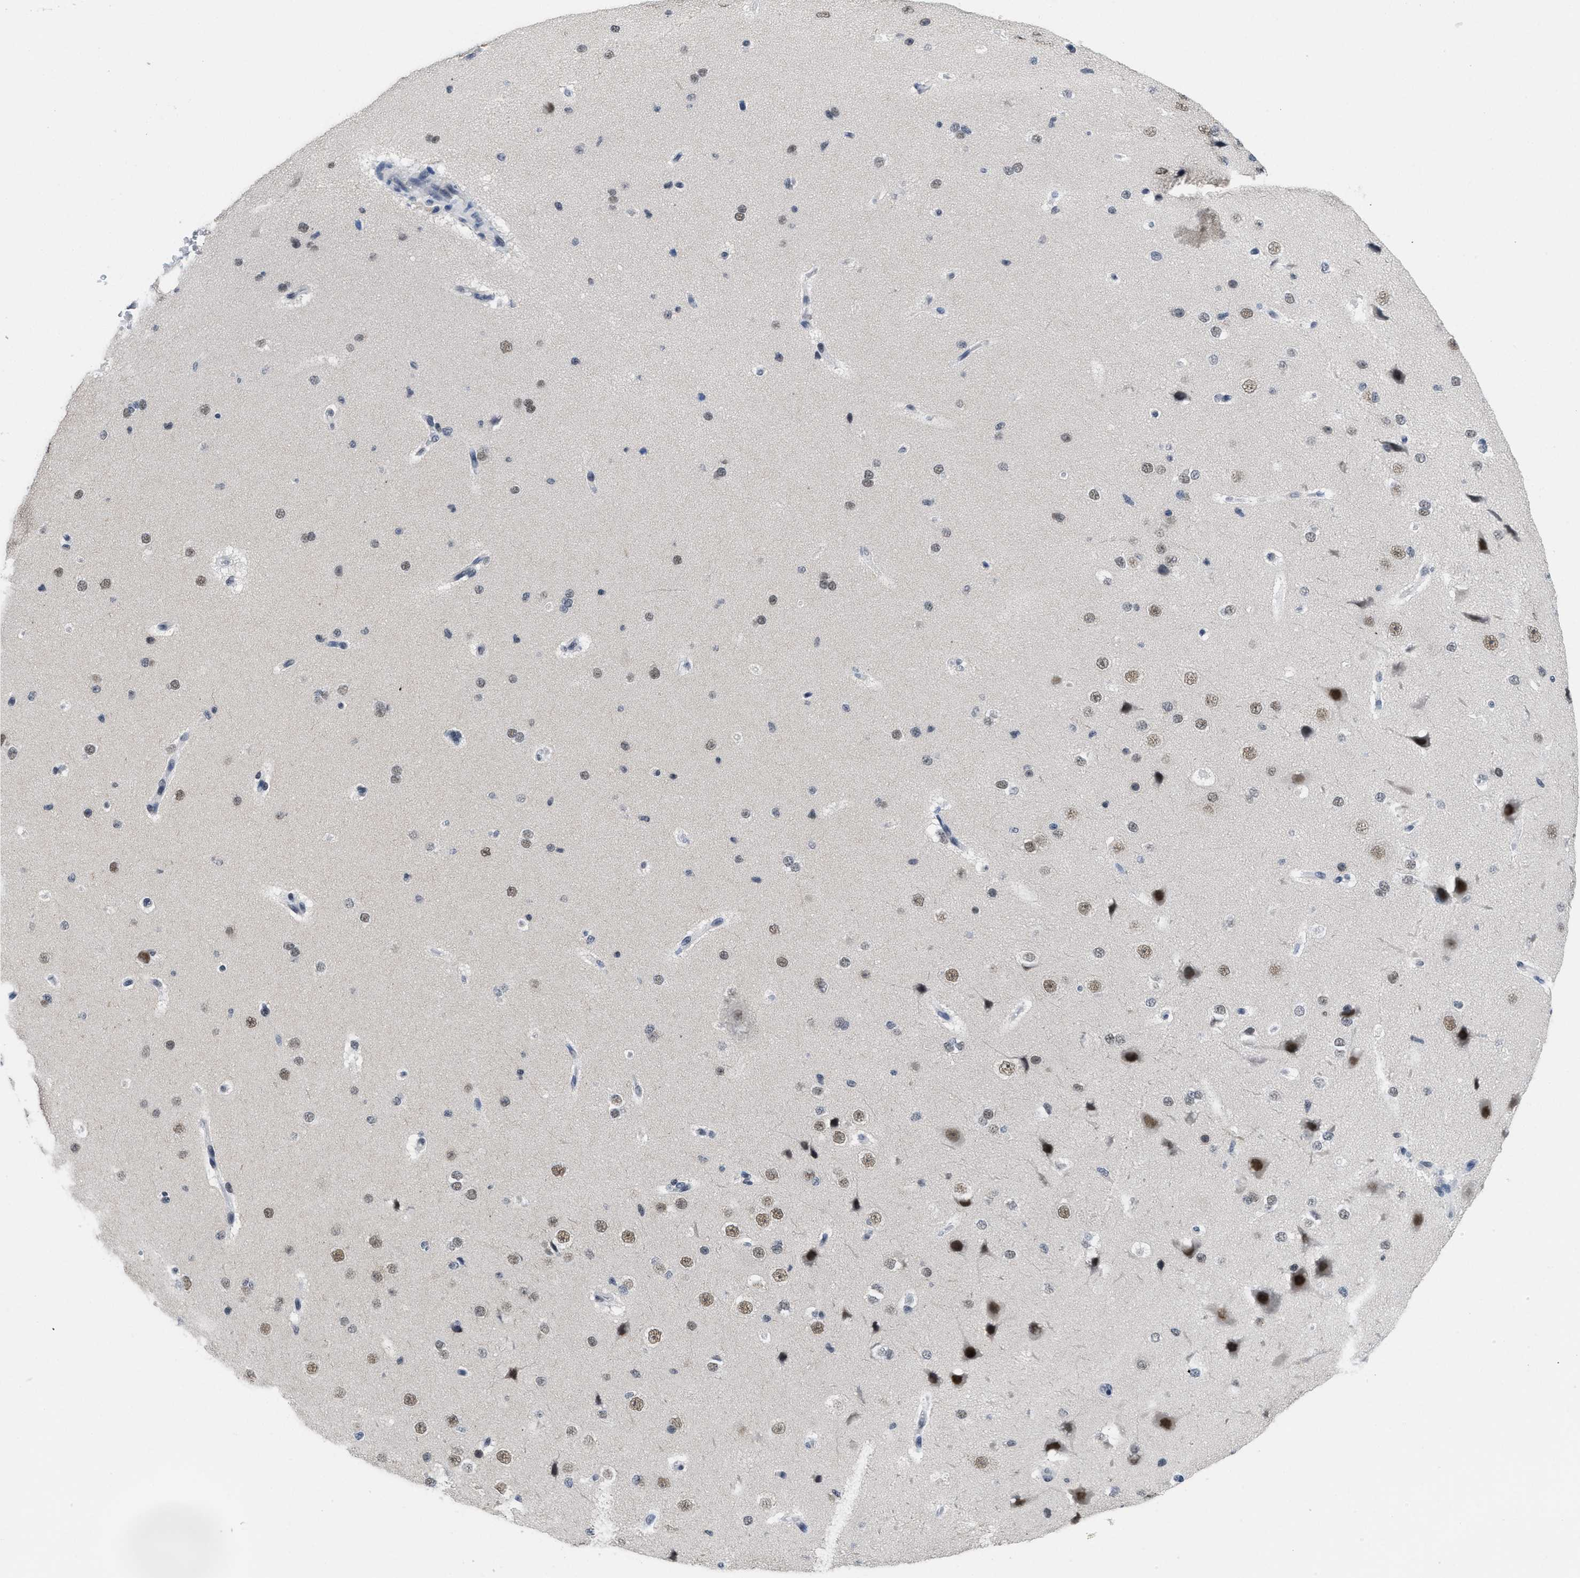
{"staining": {"intensity": "weak", "quantity": "25%-75%", "location": "nuclear"}, "tissue": "cerebral cortex", "cell_type": "Endothelial cells", "image_type": "normal", "snomed": [{"axis": "morphology", "description": "Normal tissue, NOS"}, {"axis": "morphology", "description": "Developmental malformation"}, {"axis": "topography", "description": "Cerebral cortex"}], "caption": "Immunohistochemistry (DAB) staining of unremarkable cerebral cortex demonstrates weak nuclear protein staining in about 25%-75% of endothelial cells. (brown staining indicates protein expression, while blue staining denotes nuclei).", "gene": "GGNBP2", "patient": {"sex": "female", "age": 30}}